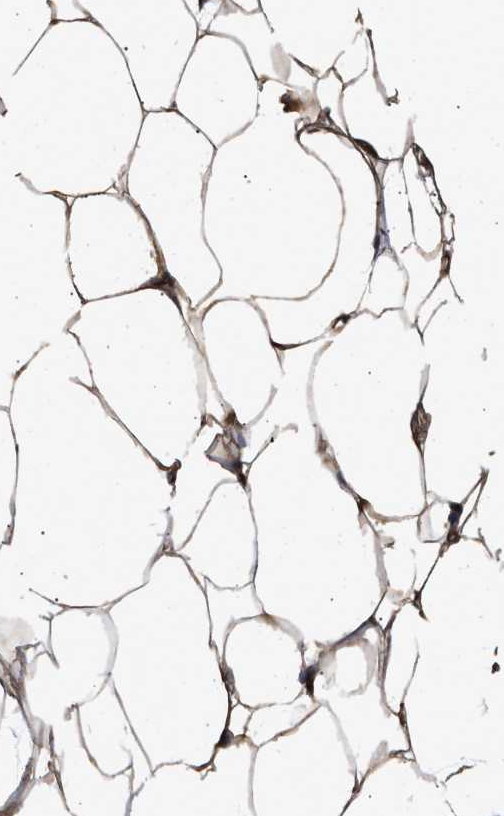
{"staining": {"intensity": "moderate", "quantity": ">75%", "location": "cytoplasmic/membranous"}, "tissue": "adipose tissue", "cell_type": "Adipocytes", "image_type": "normal", "snomed": [{"axis": "morphology", "description": "Normal tissue, NOS"}, {"axis": "topography", "description": "Breast"}, {"axis": "topography", "description": "Adipose tissue"}], "caption": "DAB immunohistochemical staining of unremarkable adipose tissue displays moderate cytoplasmic/membranous protein staining in about >75% of adipocytes. (Brightfield microscopy of DAB IHC at high magnification).", "gene": "SAR1A", "patient": {"sex": "female", "age": 25}}